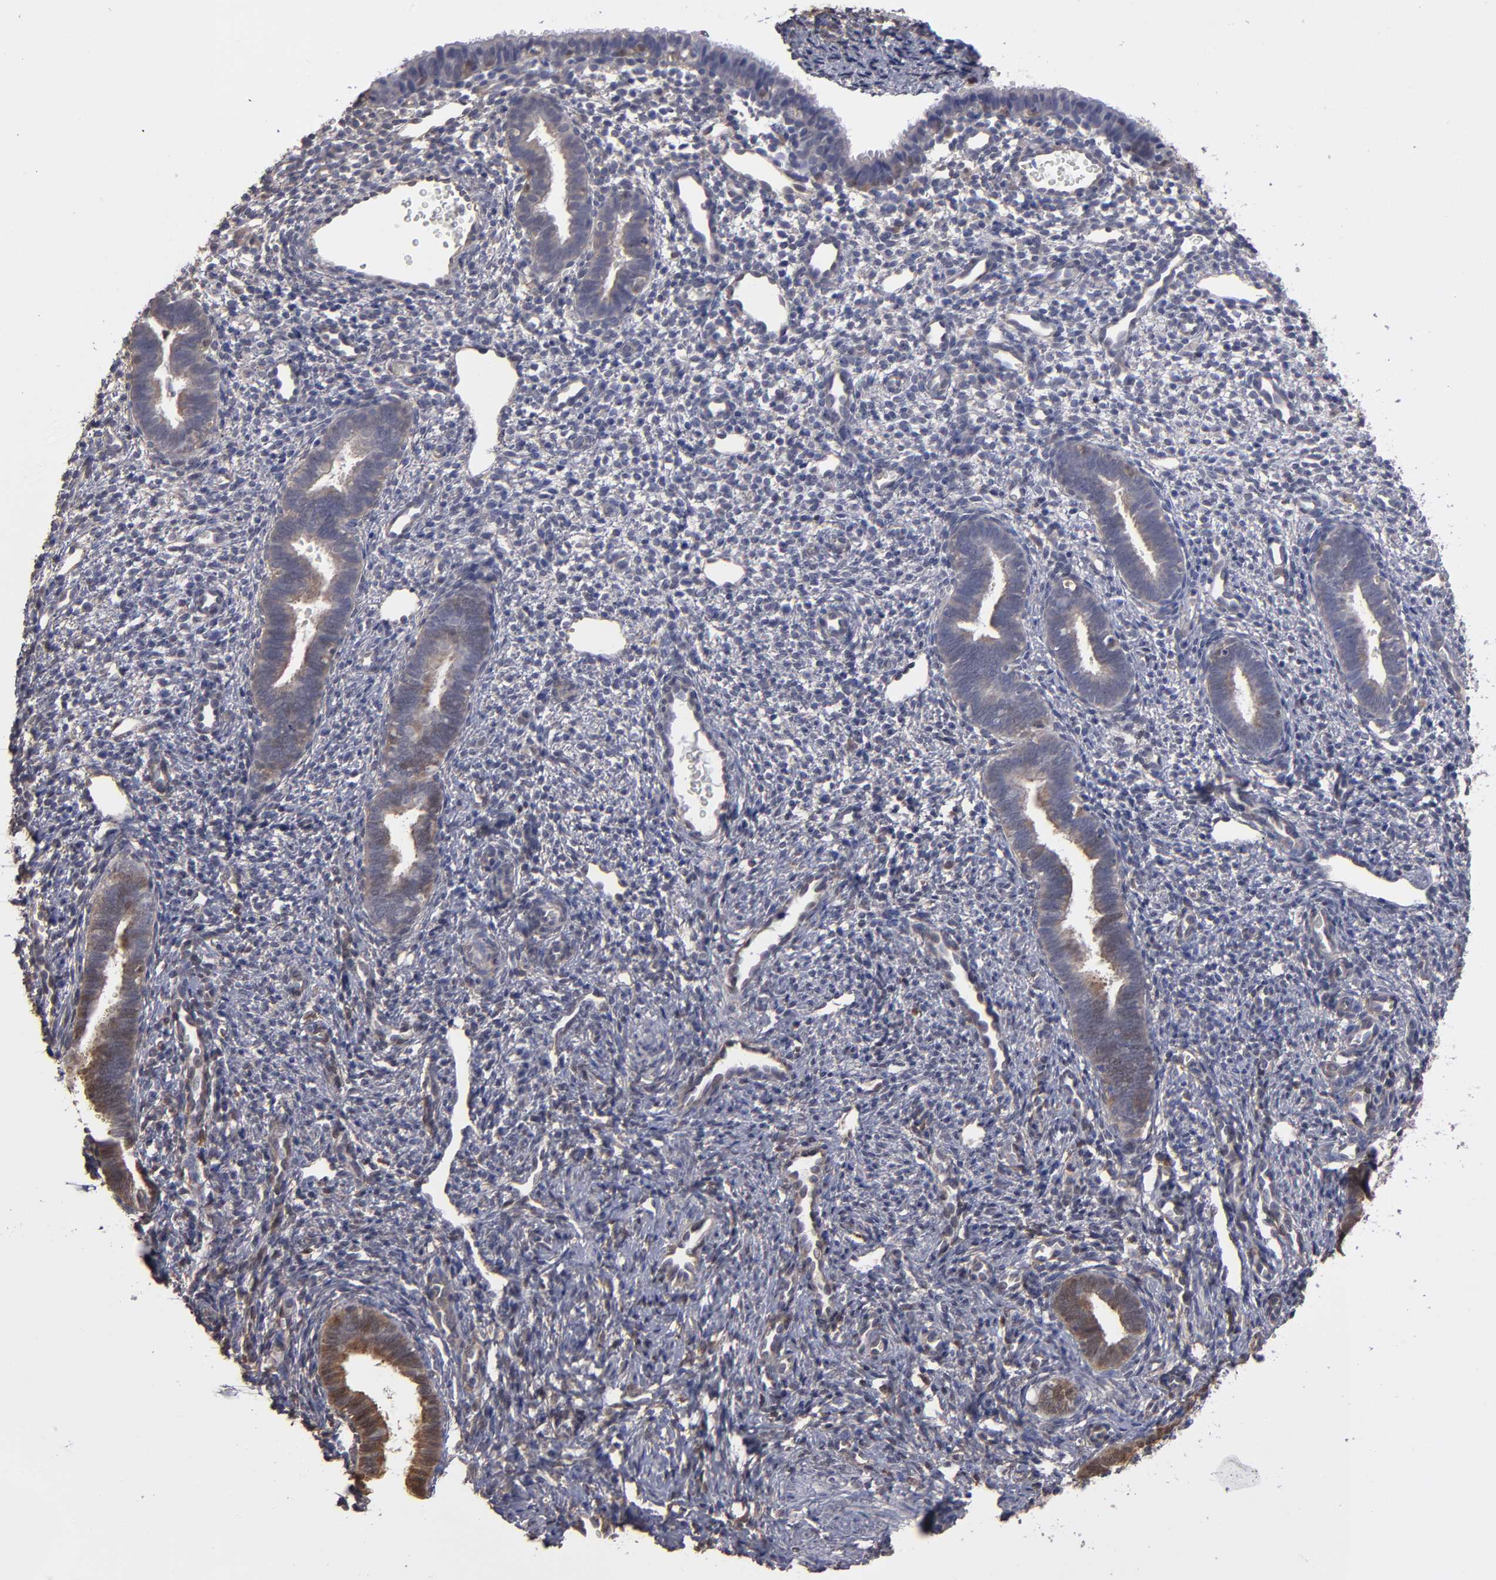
{"staining": {"intensity": "weak", "quantity": "25%-75%", "location": "cytoplasmic/membranous"}, "tissue": "endometrium", "cell_type": "Cells in endometrial stroma", "image_type": "normal", "snomed": [{"axis": "morphology", "description": "Normal tissue, NOS"}, {"axis": "topography", "description": "Endometrium"}], "caption": "Immunohistochemistry (IHC) micrograph of benign endometrium: human endometrium stained using immunohistochemistry demonstrates low levels of weak protein expression localized specifically in the cytoplasmic/membranous of cells in endometrial stroma, appearing as a cytoplasmic/membranous brown color.", "gene": "NDRG2", "patient": {"sex": "female", "age": 27}}